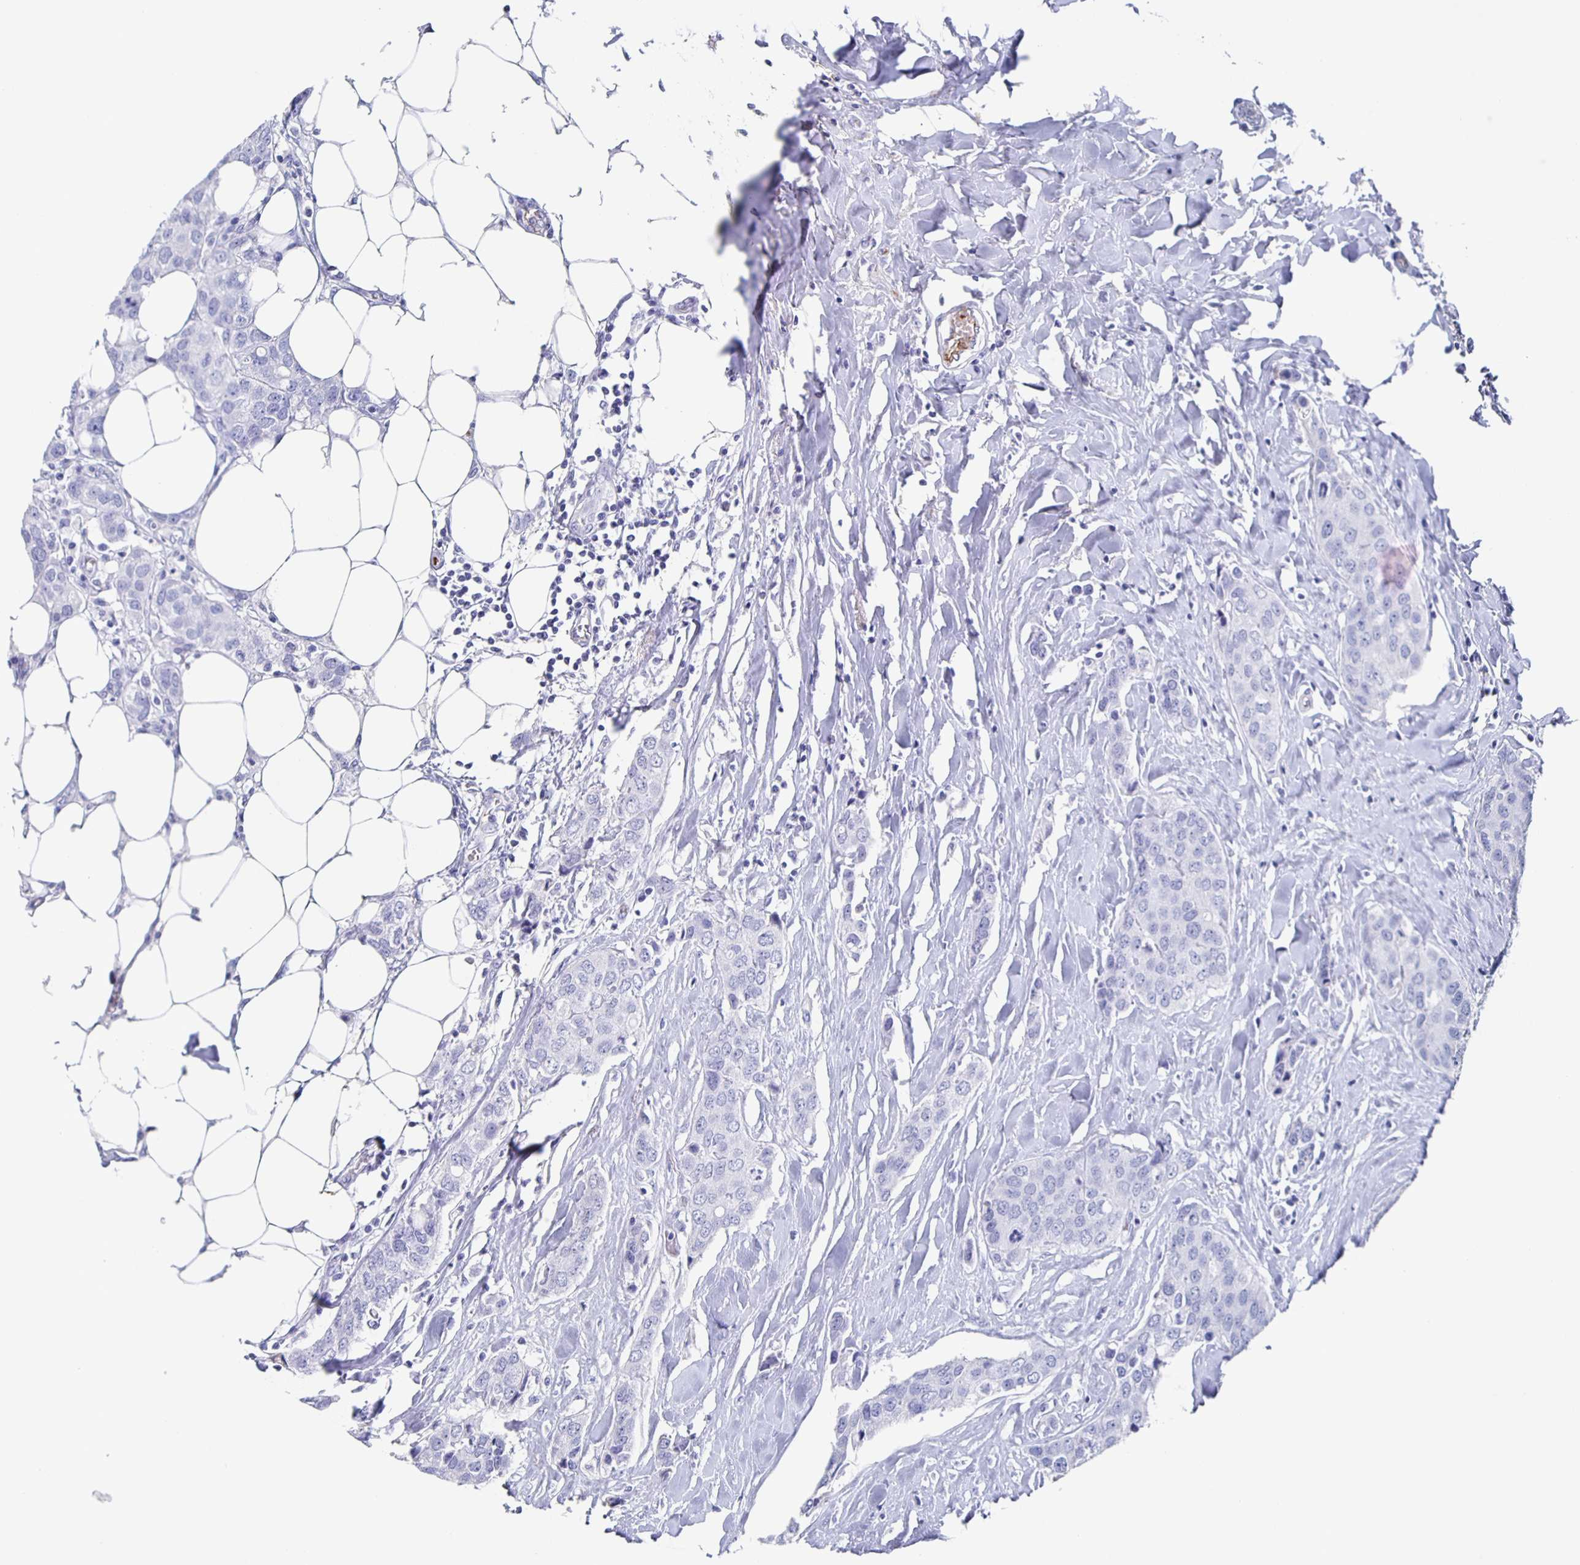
{"staining": {"intensity": "negative", "quantity": "none", "location": "none"}, "tissue": "breast cancer", "cell_type": "Tumor cells", "image_type": "cancer", "snomed": [{"axis": "morphology", "description": "Duct carcinoma"}, {"axis": "topography", "description": "Breast"}], "caption": "Immunohistochemical staining of human breast cancer (invasive ductal carcinoma) displays no significant expression in tumor cells.", "gene": "FGA", "patient": {"sex": "female", "age": 80}}